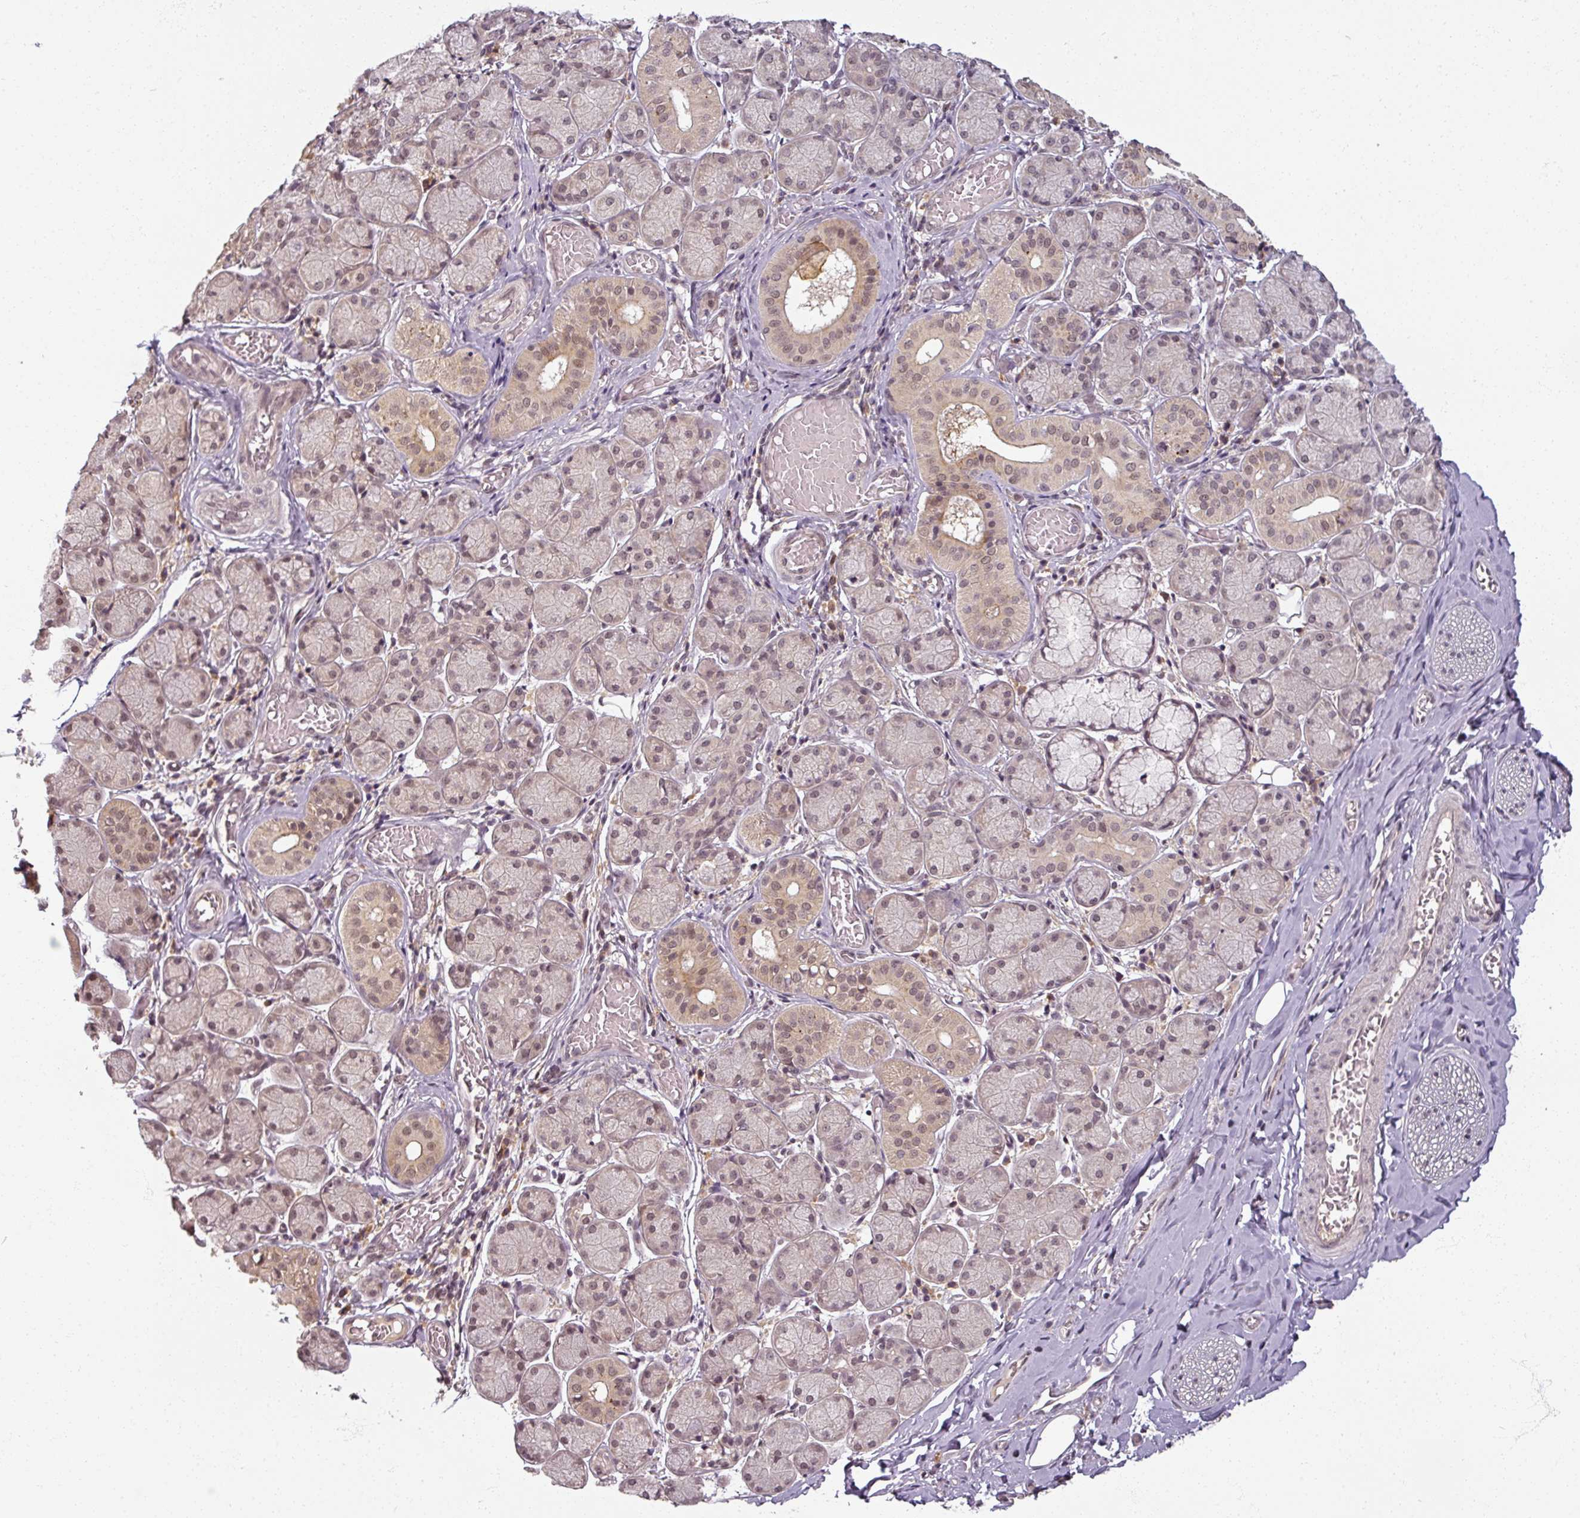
{"staining": {"intensity": "negative", "quantity": "none", "location": "none"}, "tissue": "adipose tissue", "cell_type": "Adipocytes", "image_type": "normal", "snomed": [{"axis": "morphology", "description": "Normal tissue, NOS"}, {"axis": "topography", "description": "Salivary gland"}, {"axis": "topography", "description": "Peripheral nerve tissue"}], "caption": "IHC micrograph of unremarkable adipose tissue: human adipose tissue stained with DAB (3,3'-diaminobenzidine) shows no significant protein expression in adipocytes.", "gene": "POLR2G", "patient": {"sex": "female", "age": 24}}